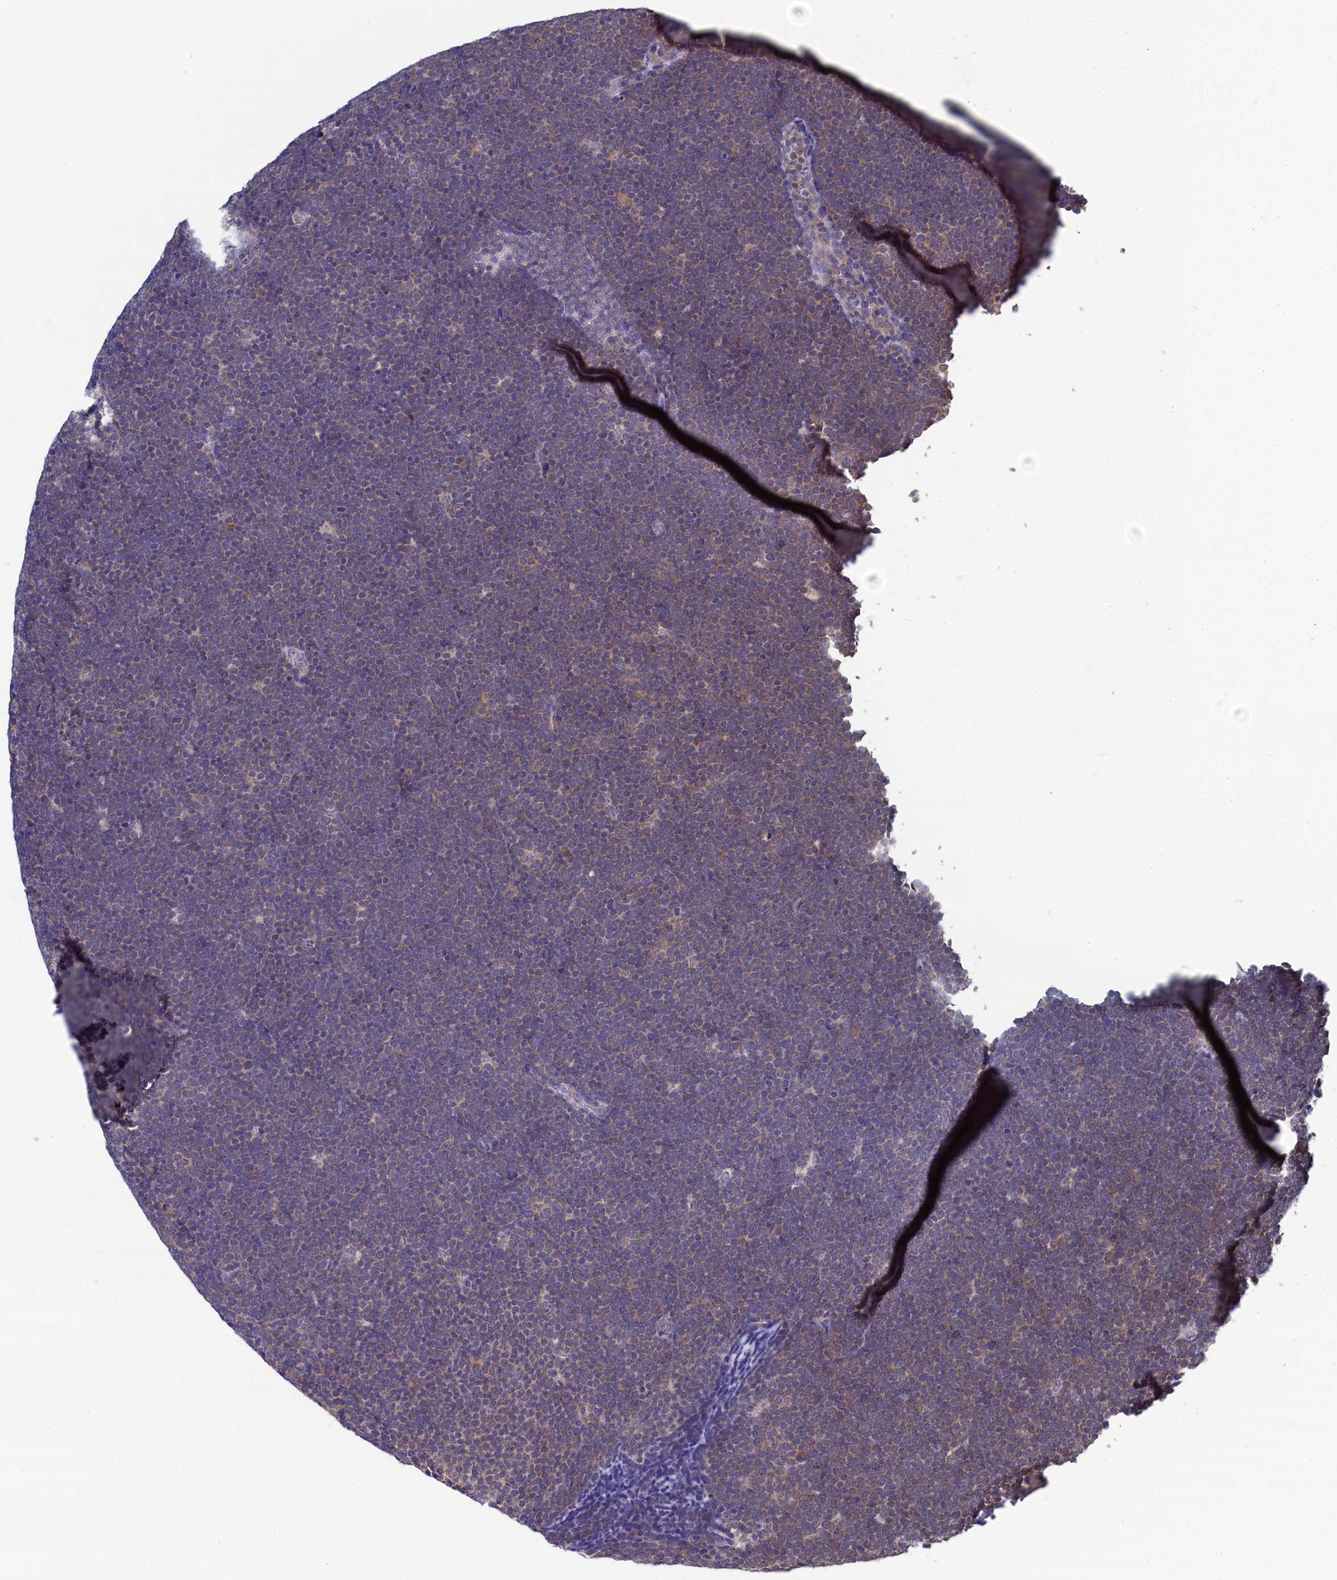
{"staining": {"intensity": "negative", "quantity": "none", "location": "none"}, "tissue": "lymphoma", "cell_type": "Tumor cells", "image_type": "cancer", "snomed": [{"axis": "morphology", "description": "Malignant lymphoma, non-Hodgkin's type, High grade"}, {"axis": "topography", "description": "Lymph node"}], "caption": "The image exhibits no staining of tumor cells in high-grade malignant lymphoma, non-Hodgkin's type.", "gene": "PGP", "patient": {"sex": "male", "age": 13}}